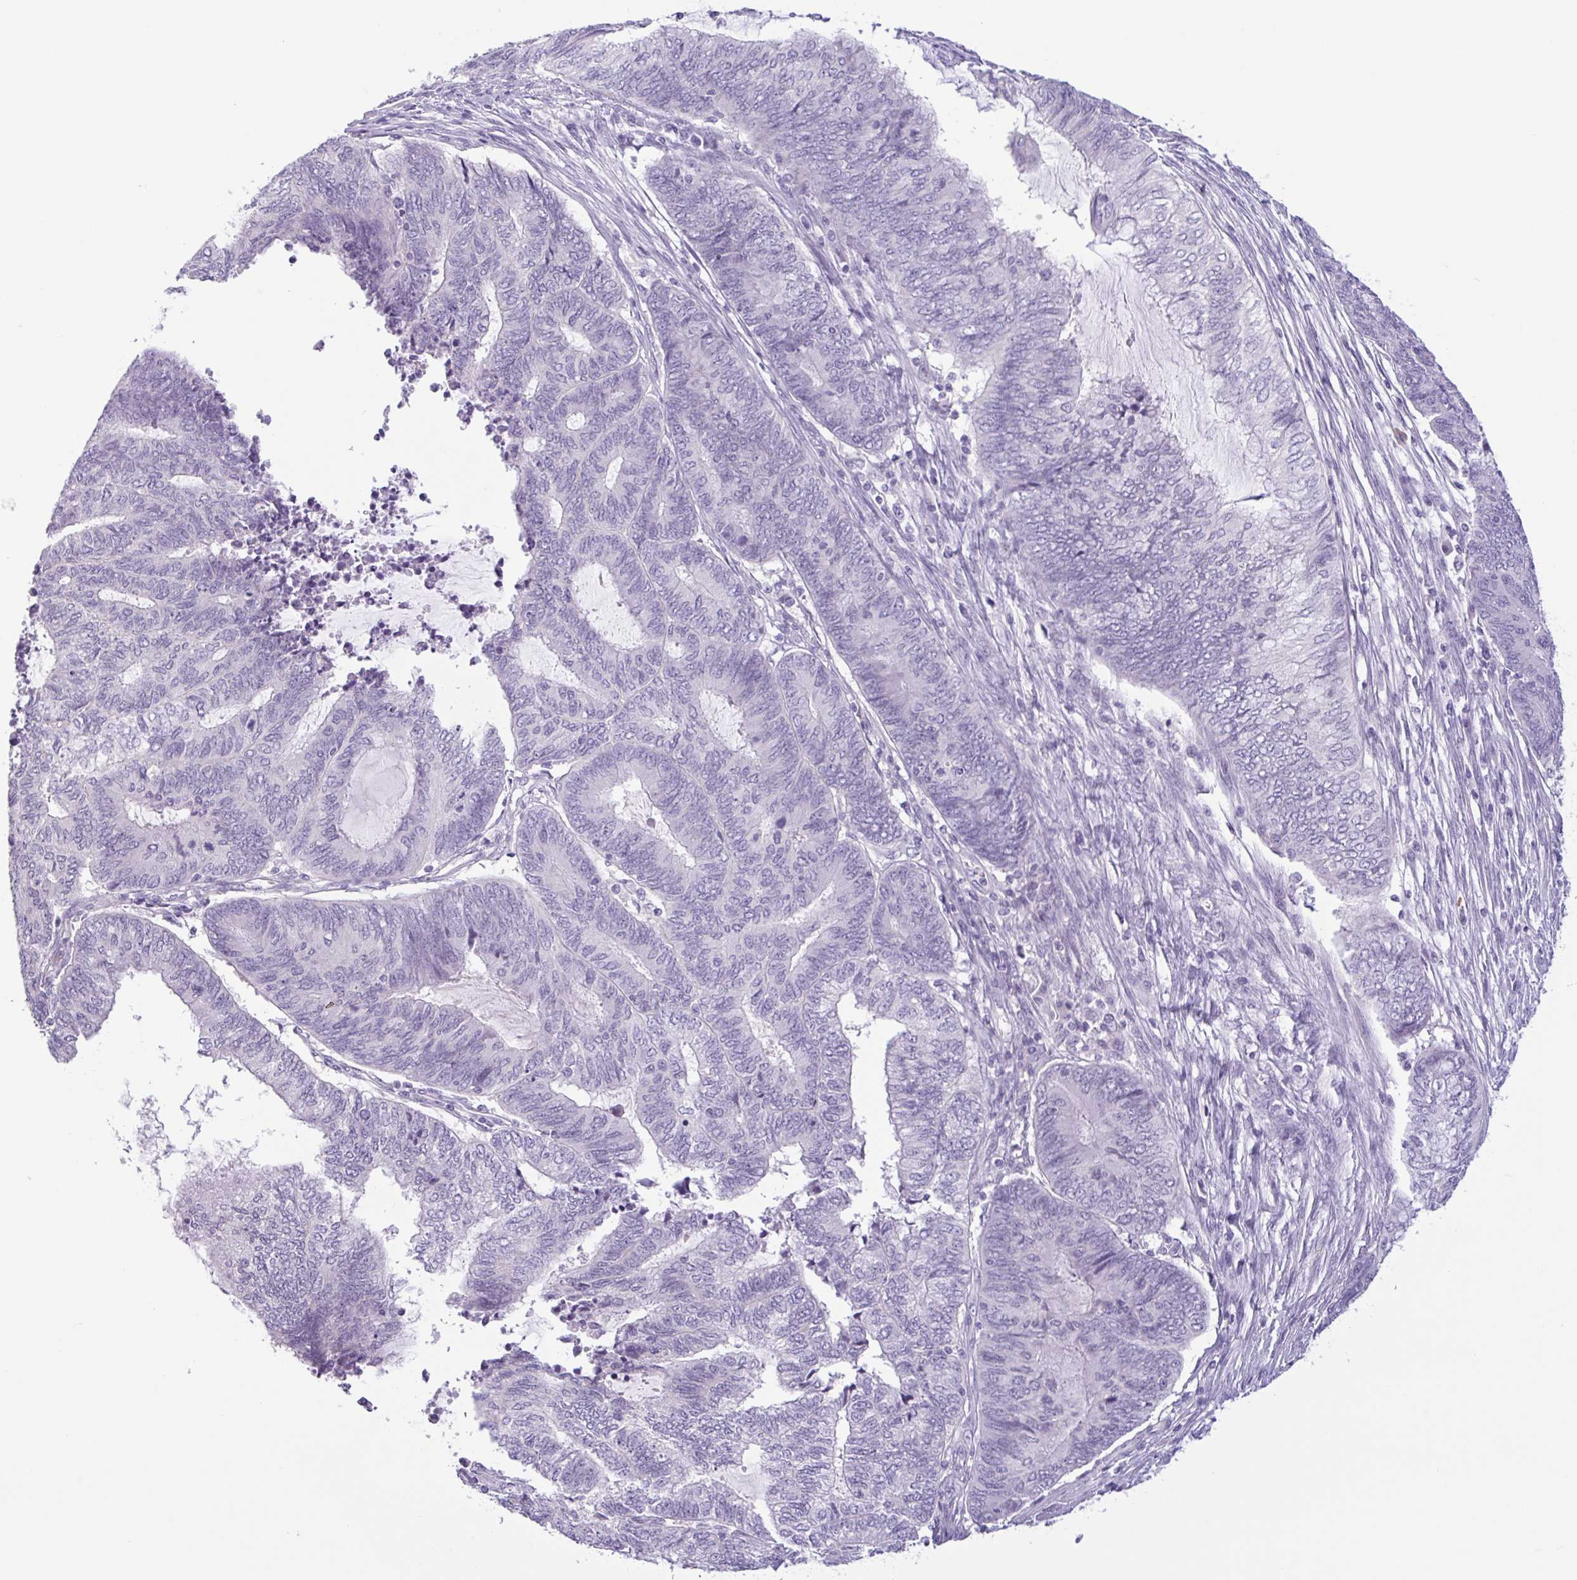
{"staining": {"intensity": "negative", "quantity": "none", "location": "none"}, "tissue": "endometrial cancer", "cell_type": "Tumor cells", "image_type": "cancer", "snomed": [{"axis": "morphology", "description": "Adenocarcinoma, NOS"}, {"axis": "topography", "description": "Uterus"}, {"axis": "topography", "description": "Endometrium"}], "caption": "This is a image of IHC staining of endometrial cancer, which shows no expression in tumor cells.", "gene": "CTSE", "patient": {"sex": "female", "age": 70}}